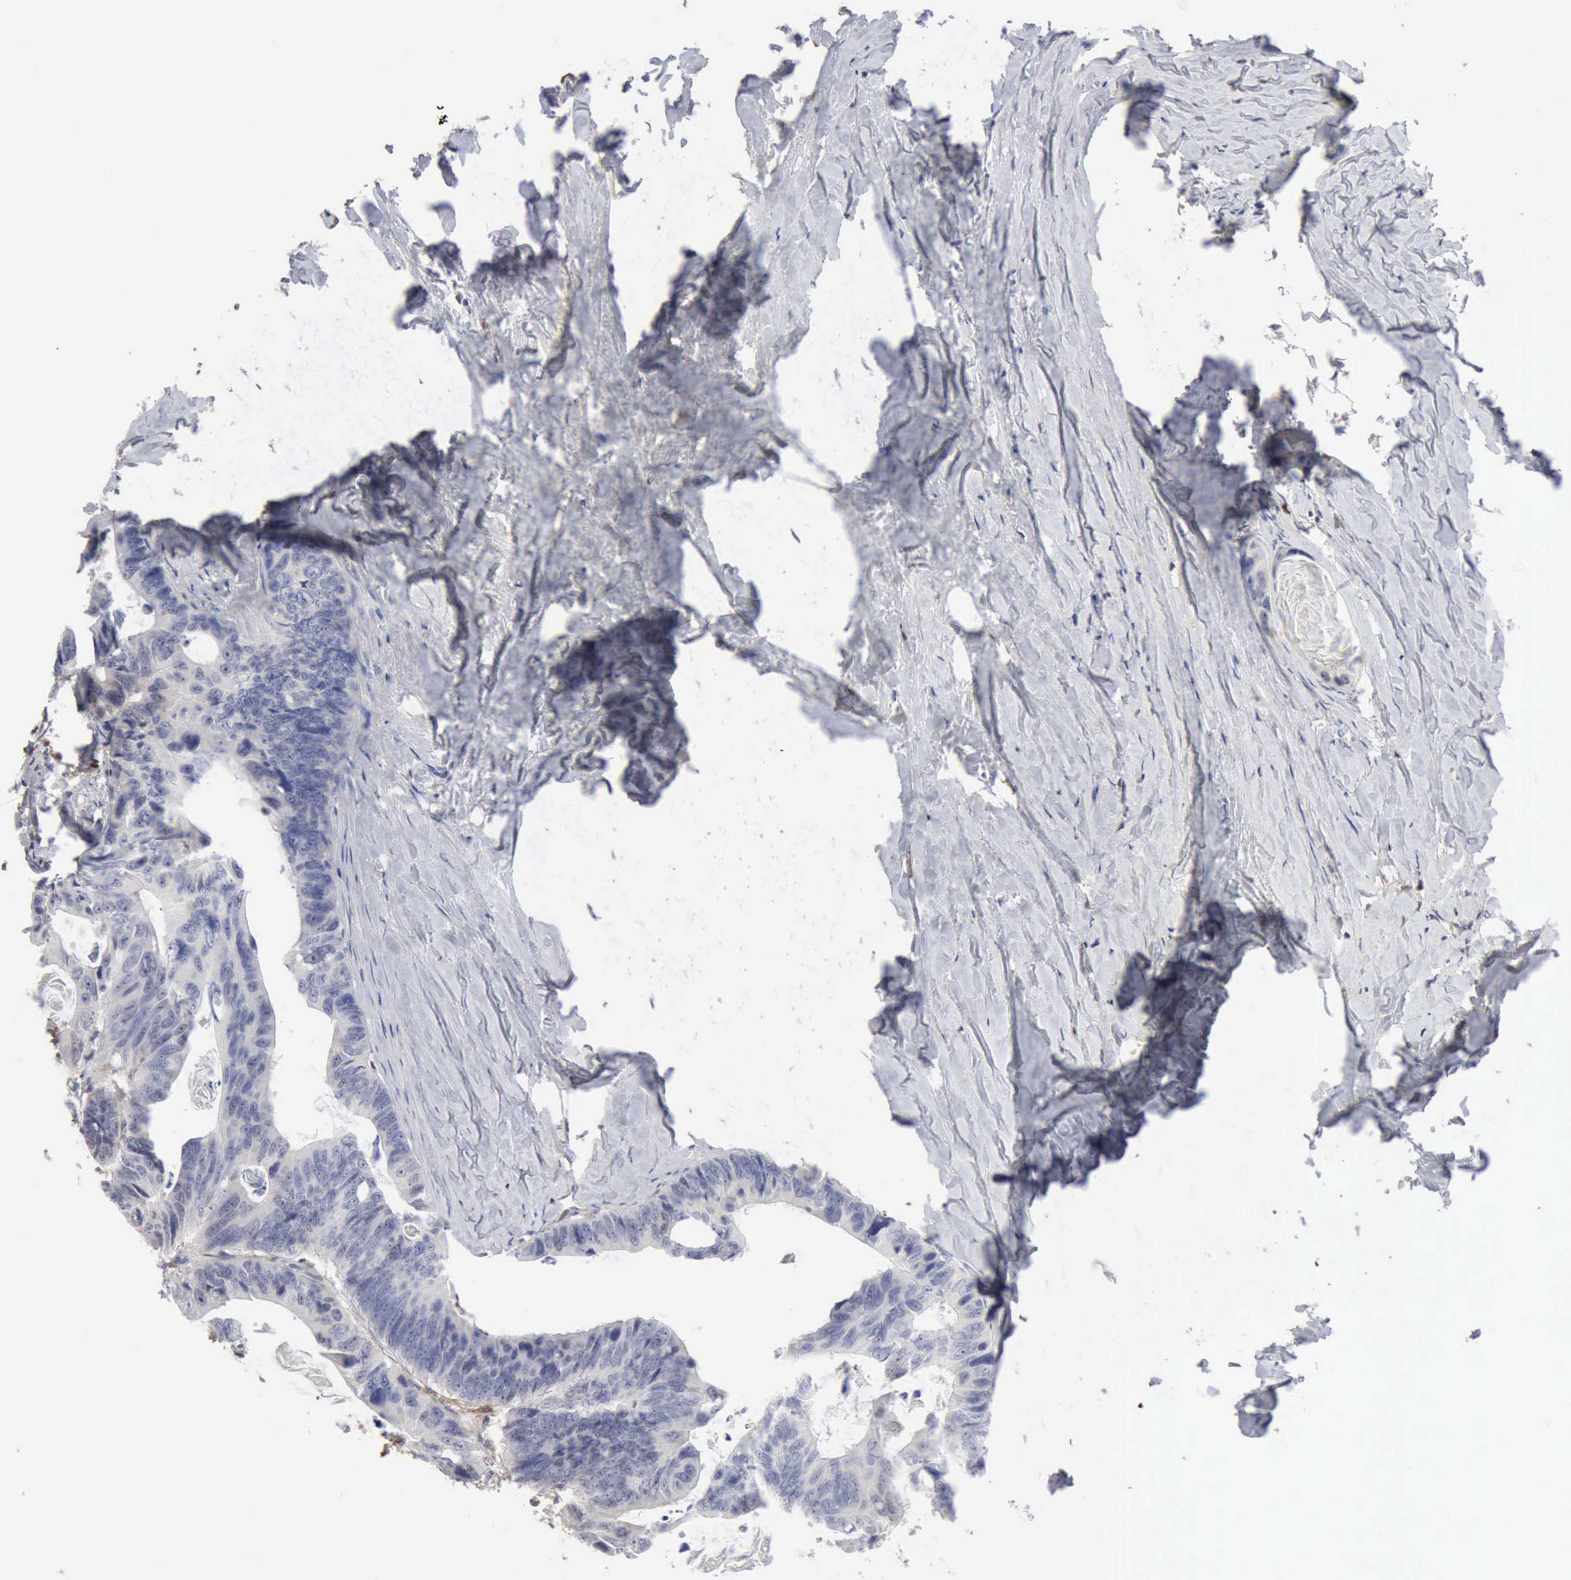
{"staining": {"intensity": "negative", "quantity": "none", "location": "none"}, "tissue": "colorectal cancer", "cell_type": "Tumor cells", "image_type": "cancer", "snomed": [{"axis": "morphology", "description": "Adenocarcinoma, NOS"}, {"axis": "topography", "description": "Colon"}], "caption": "Immunohistochemistry image of neoplastic tissue: human colorectal adenocarcinoma stained with DAB (3,3'-diaminobenzidine) displays no significant protein expression in tumor cells.", "gene": "STAT1", "patient": {"sex": "female", "age": 55}}